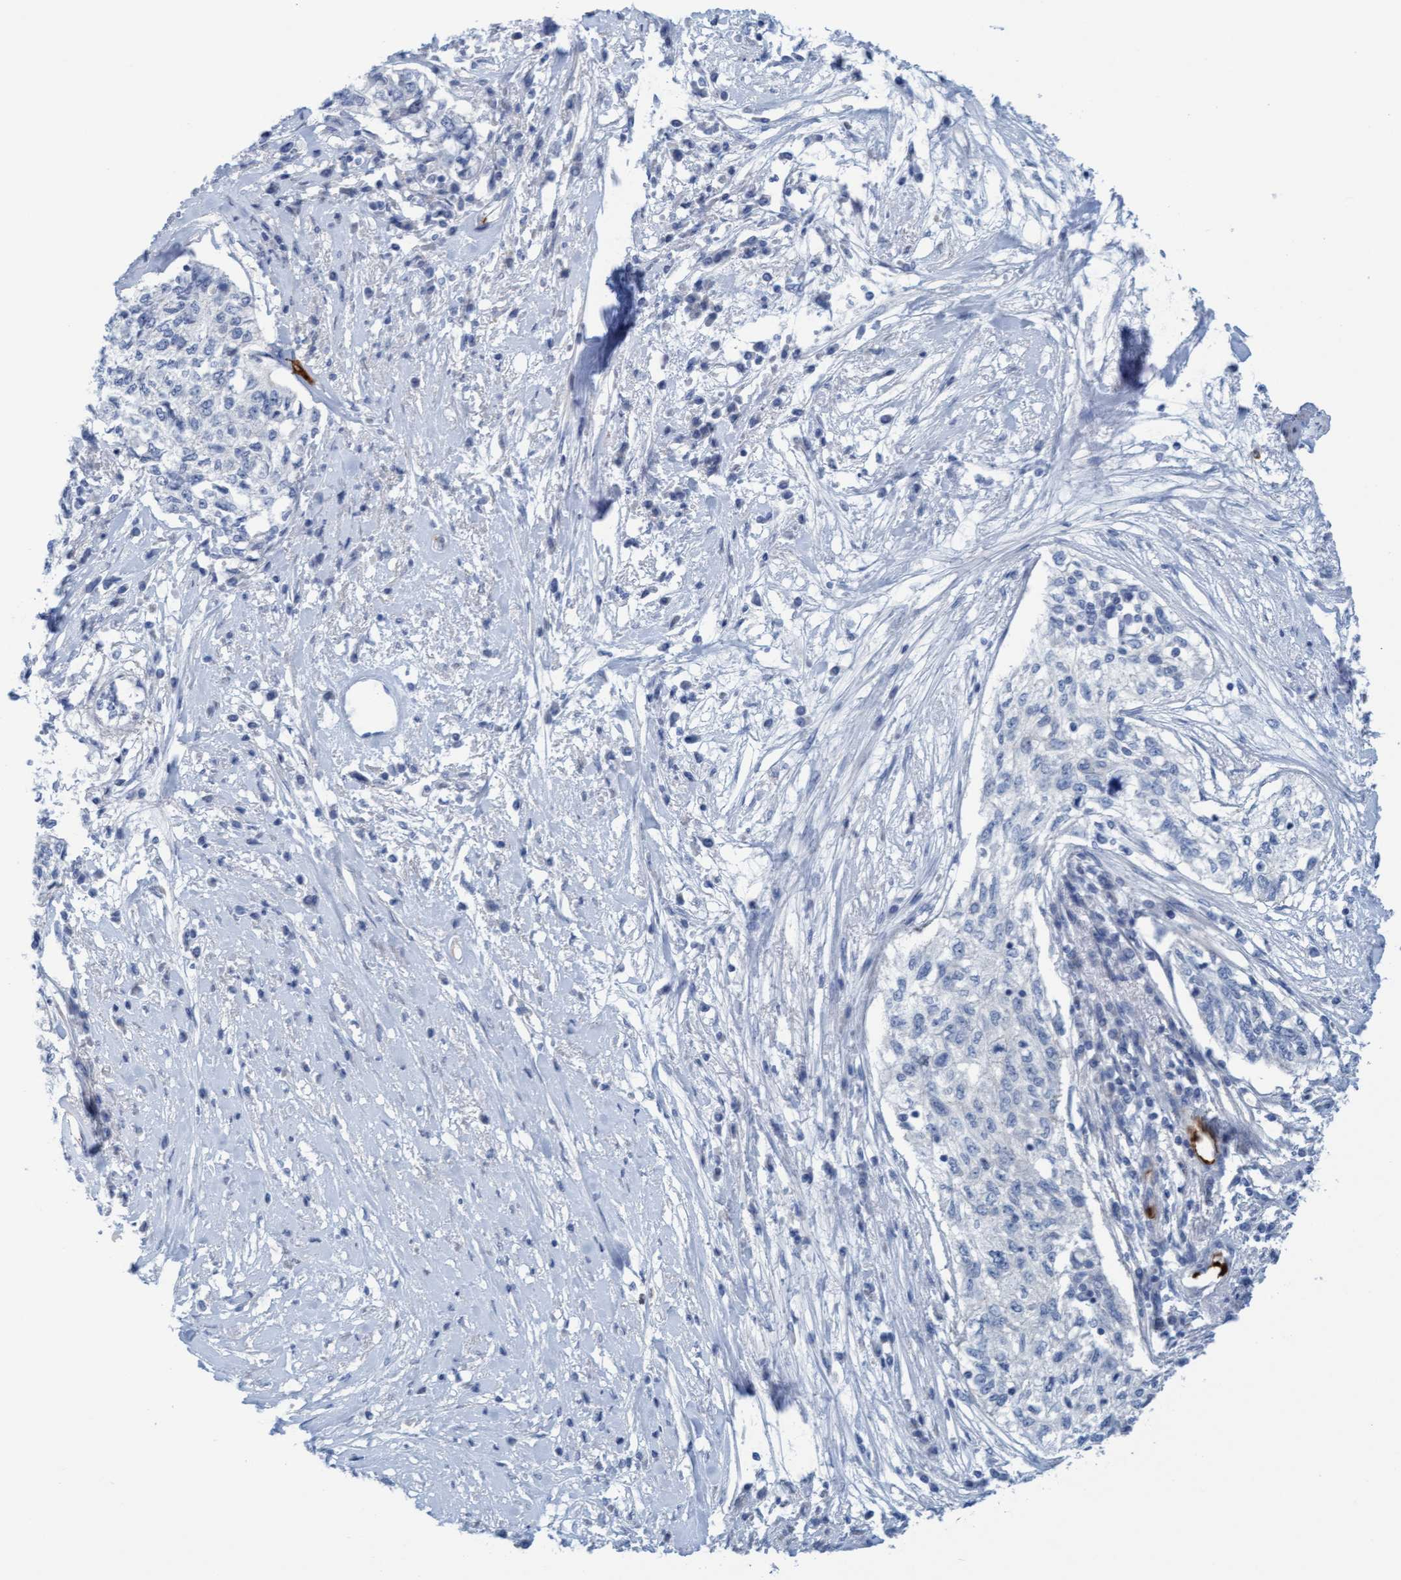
{"staining": {"intensity": "negative", "quantity": "none", "location": "none"}, "tissue": "cervical cancer", "cell_type": "Tumor cells", "image_type": "cancer", "snomed": [{"axis": "morphology", "description": "Squamous cell carcinoma, NOS"}, {"axis": "topography", "description": "Cervix"}], "caption": "Cervical cancer was stained to show a protein in brown. There is no significant positivity in tumor cells.", "gene": "P2RX5", "patient": {"sex": "female", "age": 57}}